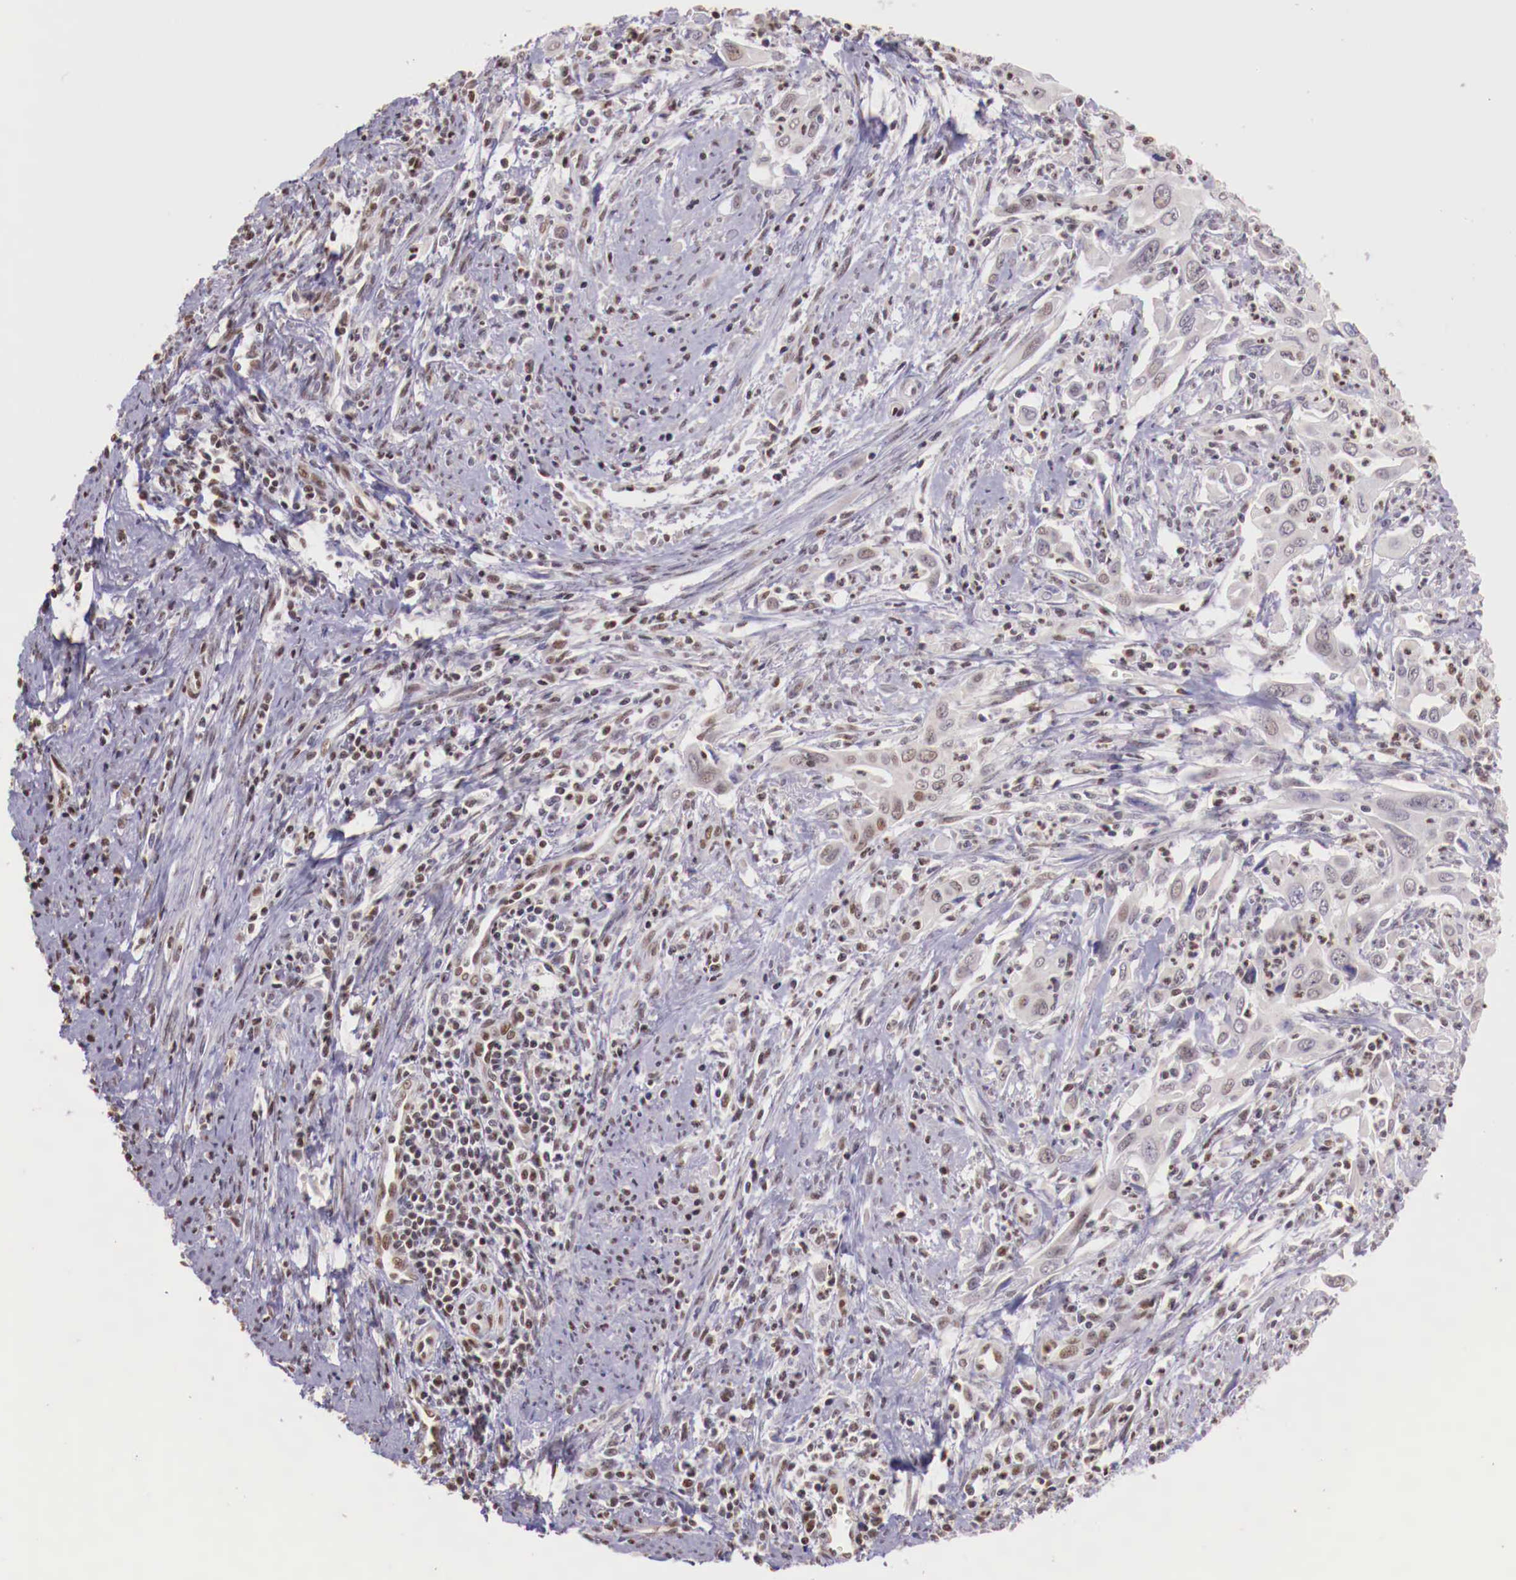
{"staining": {"intensity": "weak", "quantity": "25%-75%", "location": "nuclear"}, "tissue": "cervical cancer", "cell_type": "Tumor cells", "image_type": "cancer", "snomed": [{"axis": "morphology", "description": "Normal tissue, NOS"}, {"axis": "morphology", "description": "Adenocarcinoma, NOS"}, {"axis": "topography", "description": "Cervix"}], "caption": "This image shows cervical cancer (adenocarcinoma) stained with immunohistochemistry (IHC) to label a protein in brown. The nuclear of tumor cells show weak positivity for the protein. Nuclei are counter-stained blue.", "gene": "SP1", "patient": {"sex": "female", "age": 34}}